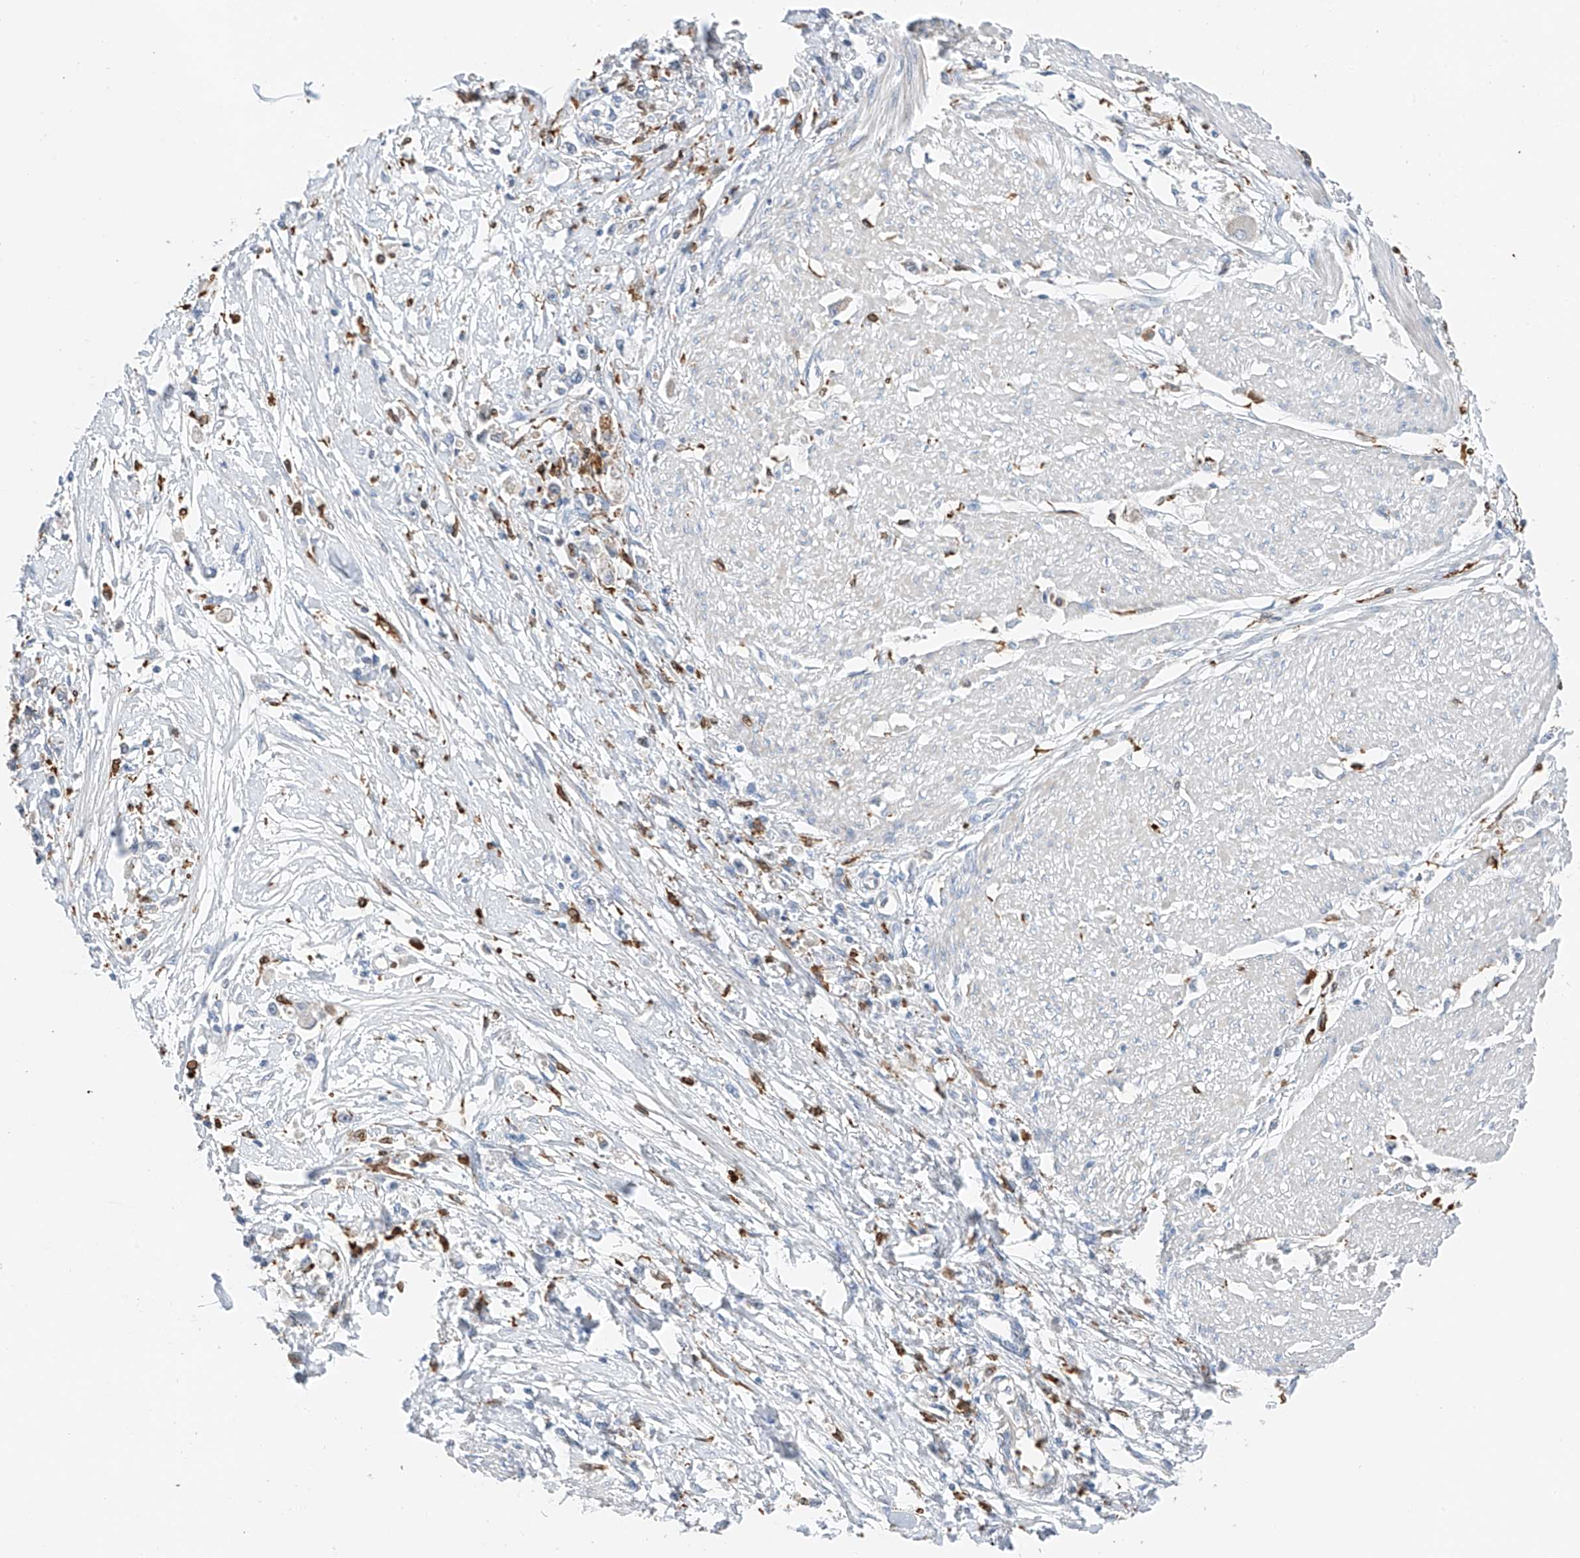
{"staining": {"intensity": "negative", "quantity": "none", "location": "none"}, "tissue": "stomach cancer", "cell_type": "Tumor cells", "image_type": "cancer", "snomed": [{"axis": "morphology", "description": "Adenocarcinoma, NOS"}, {"axis": "topography", "description": "Stomach"}], "caption": "Tumor cells are negative for protein expression in human stomach cancer.", "gene": "TBXAS1", "patient": {"sex": "female", "age": 59}}